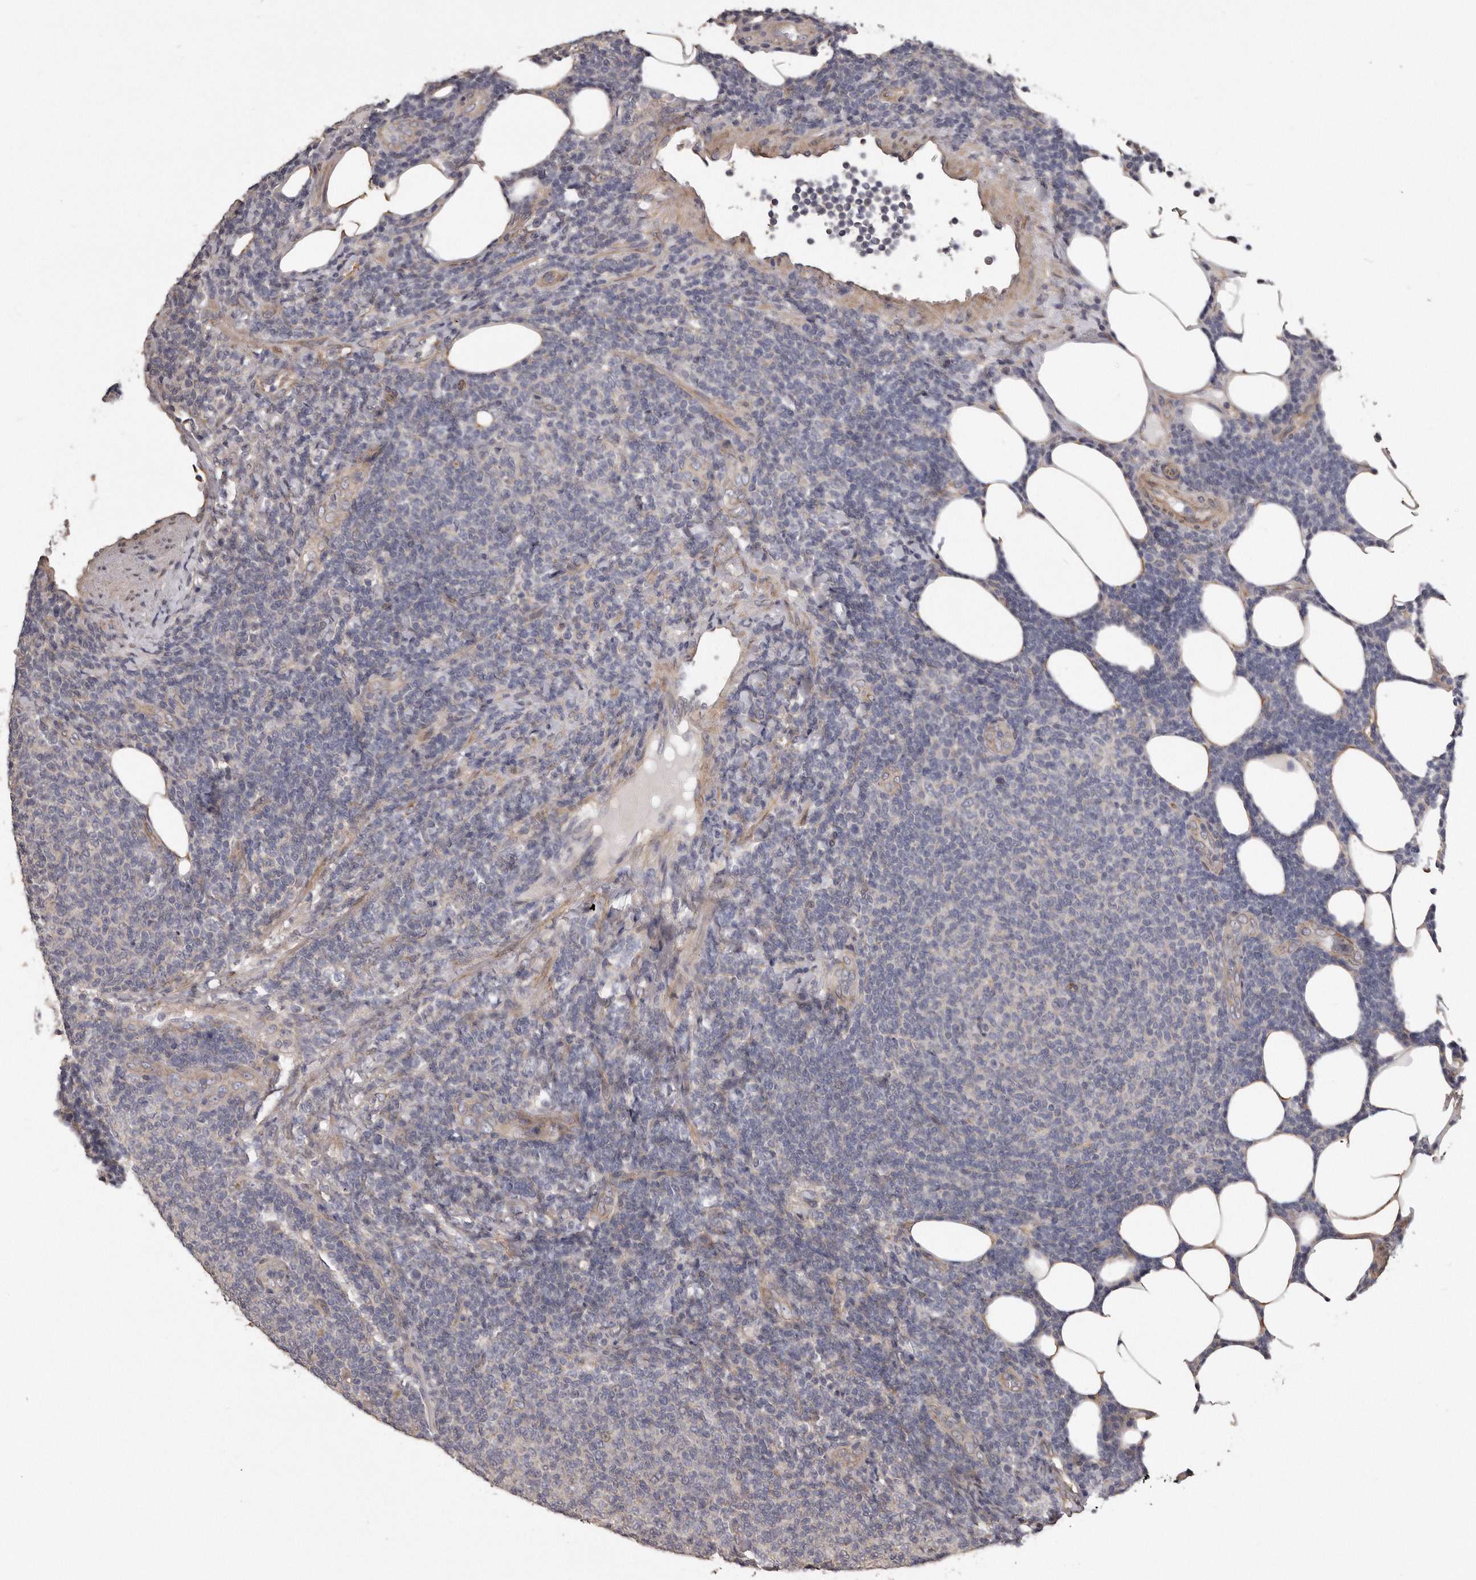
{"staining": {"intensity": "negative", "quantity": "none", "location": "none"}, "tissue": "lymphoma", "cell_type": "Tumor cells", "image_type": "cancer", "snomed": [{"axis": "morphology", "description": "Malignant lymphoma, non-Hodgkin's type, Low grade"}, {"axis": "topography", "description": "Lymph node"}], "caption": "IHC micrograph of low-grade malignant lymphoma, non-Hodgkin's type stained for a protein (brown), which demonstrates no staining in tumor cells.", "gene": "ARMCX1", "patient": {"sex": "male", "age": 66}}